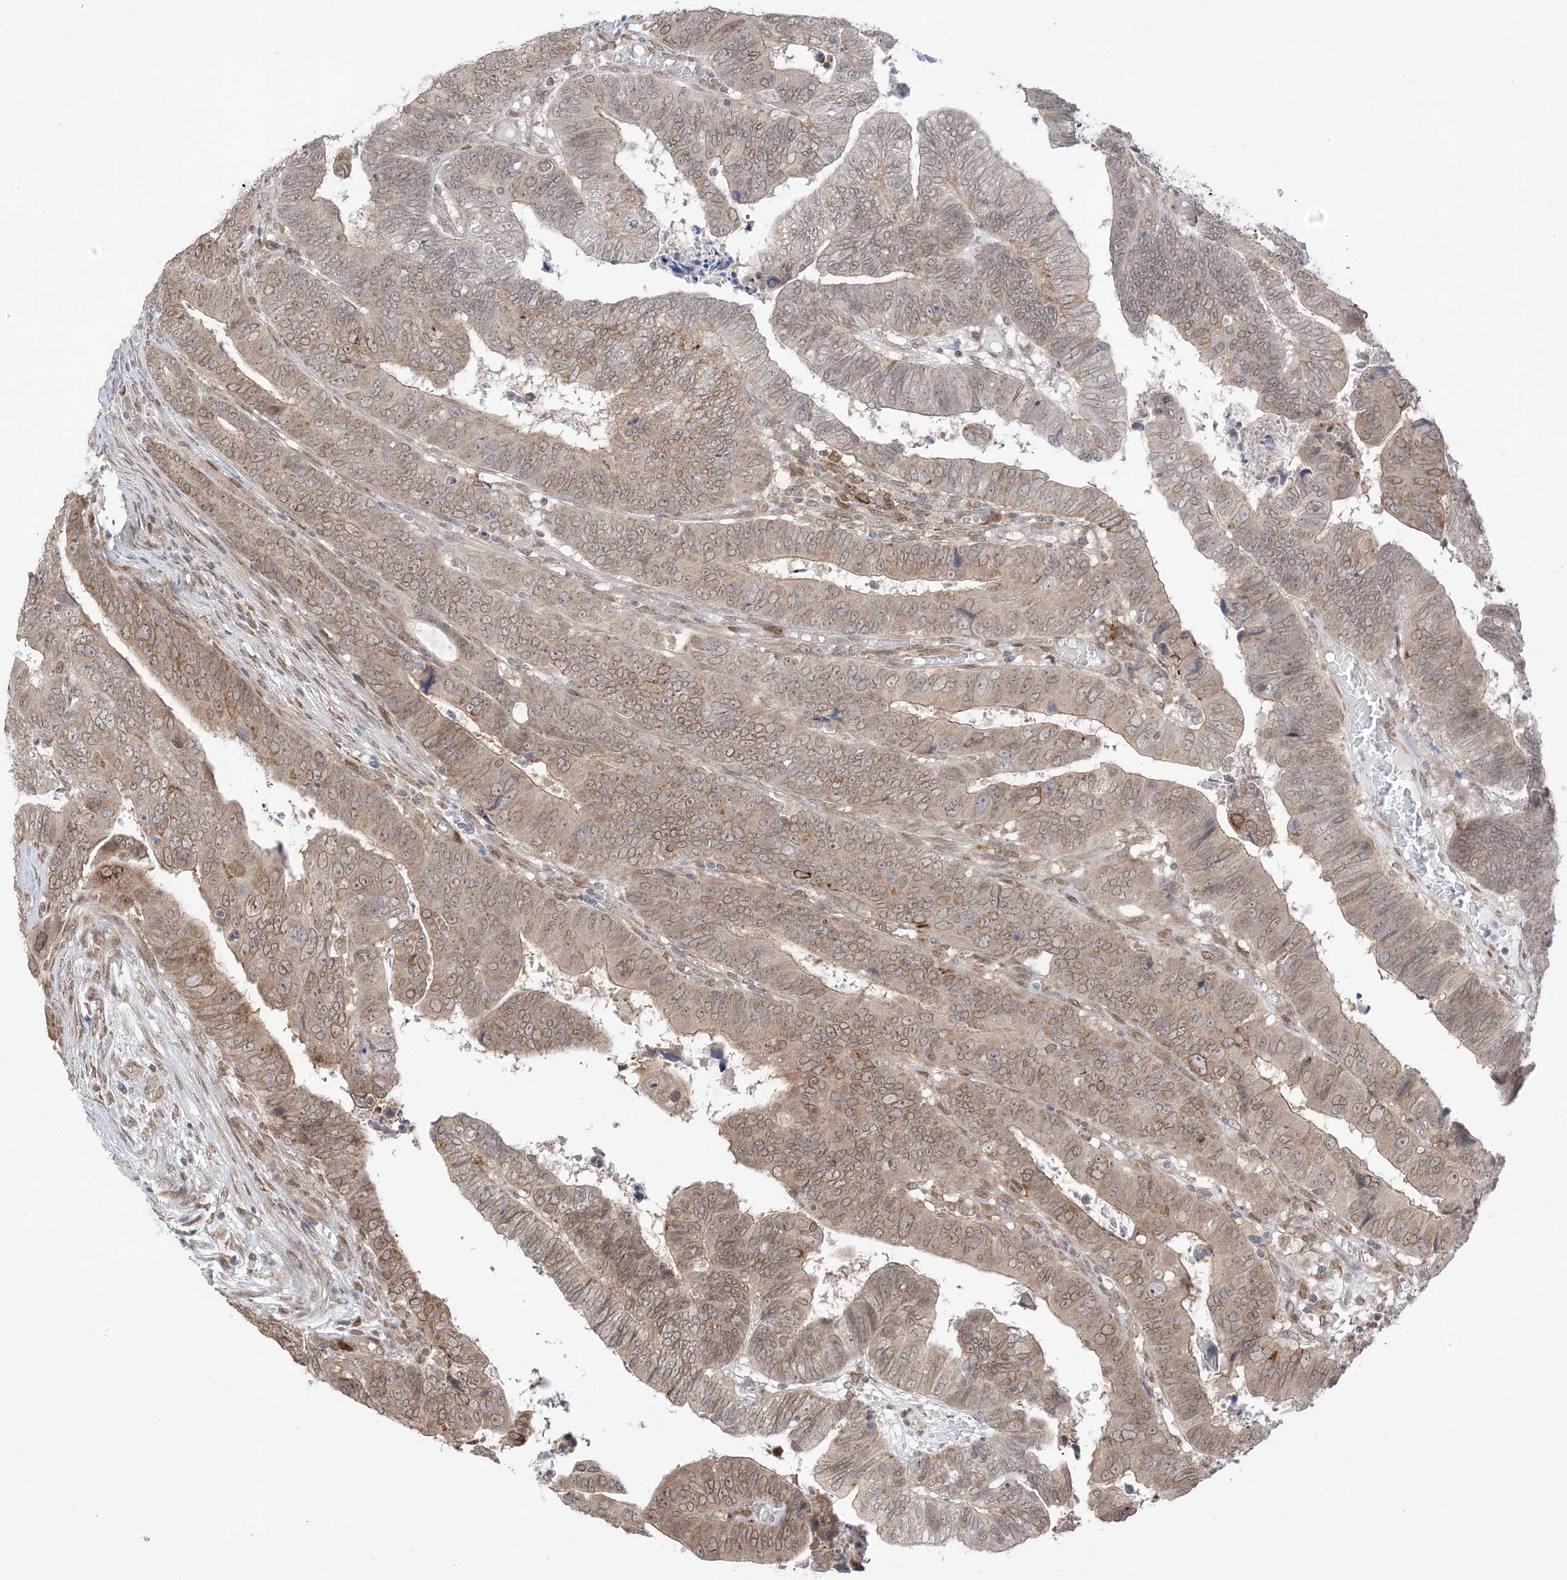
{"staining": {"intensity": "moderate", "quantity": ">75%", "location": "cytoplasmic/membranous,nuclear"}, "tissue": "colorectal cancer", "cell_type": "Tumor cells", "image_type": "cancer", "snomed": [{"axis": "morphology", "description": "Normal tissue, NOS"}, {"axis": "morphology", "description": "Adenocarcinoma, NOS"}, {"axis": "topography", "description": "Rectum"}], "caption": "Immunohistochemical staining of colorectal cancer (adenocarcinoma) demonstrates medium levels of moderate cytoplasmic/membranous and nuclear expression in about >75% of tumor cells.", "gene": "UBE2E2", "patient": {"sex": "female", "age": 65}}